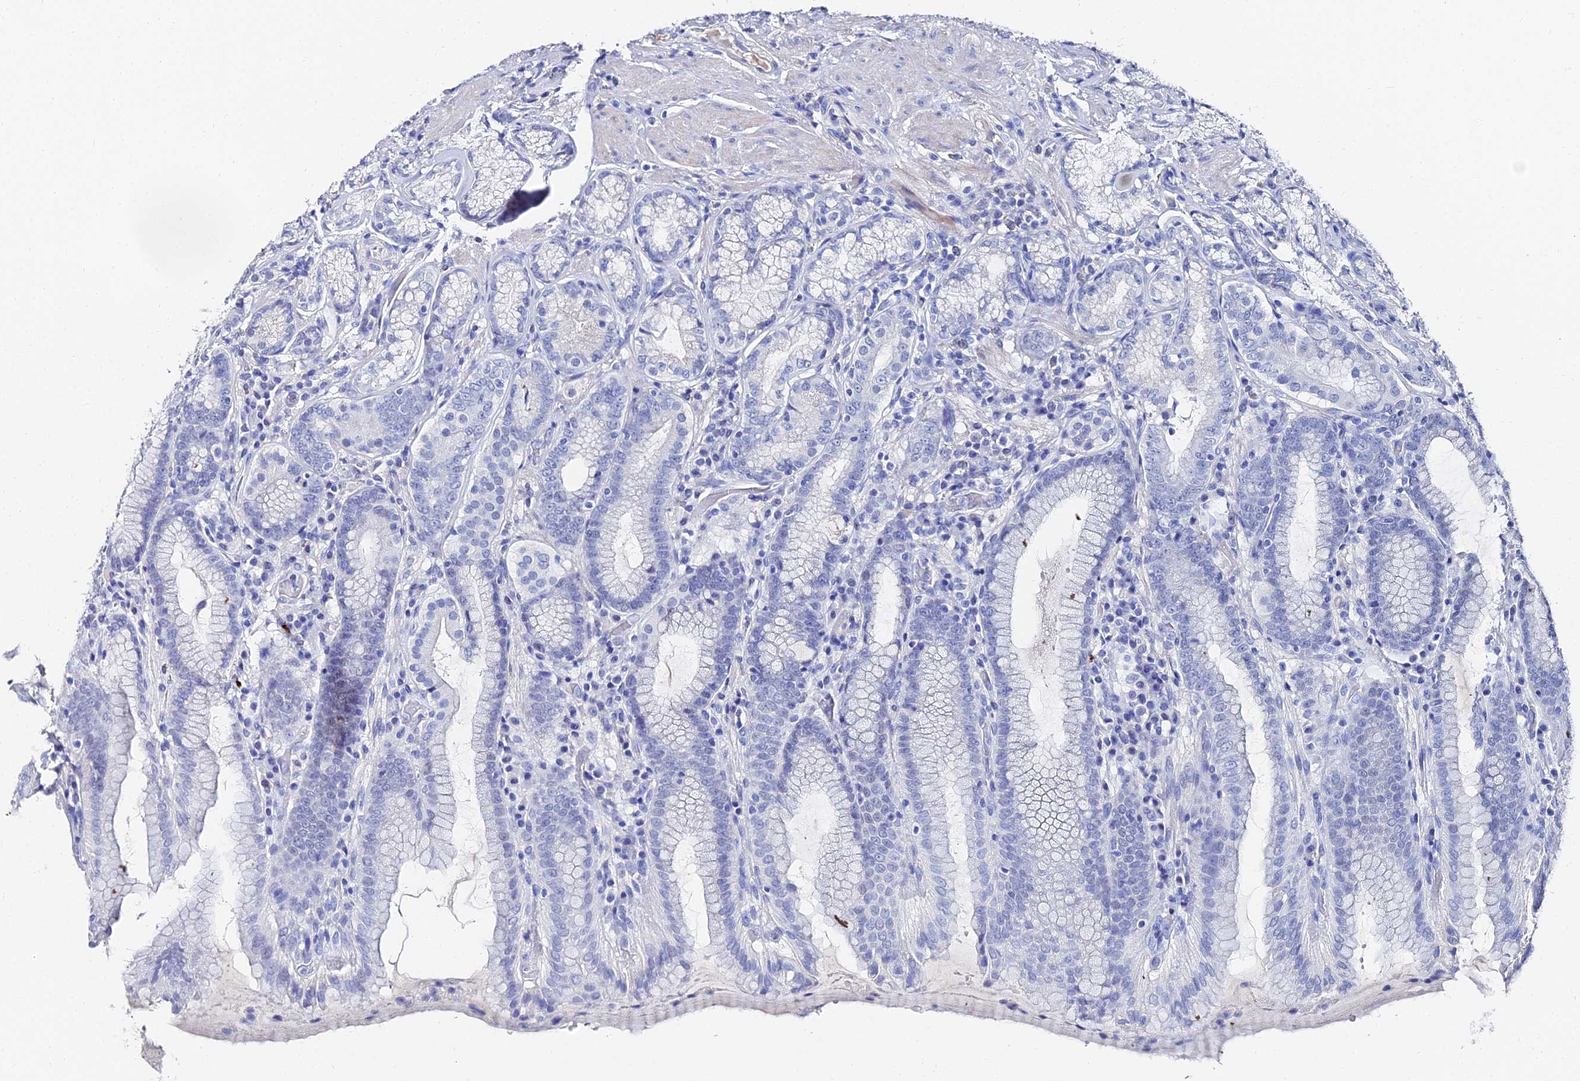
{"staining": {"intensity": "negative", "quantity": "none", "location": "none"}, "tissue": "stomach", "cell_type": "Glandular cells", "image_type": "normal", "snomed": [{"axis": "morphology", "description": "Normal tissue, NOS"}, {"axis": "topography", "description": "Stomach, upper"}, {"axis": "topography", "description": "Stomach, lower"}], "caption": "This is a micrograph of immunohistochemistry (IHC) staining of unremarkable stomach, which shows no expression in glandular cells.", "gene": "KRT17", "patient": {"sex": "female", "age": 76}}